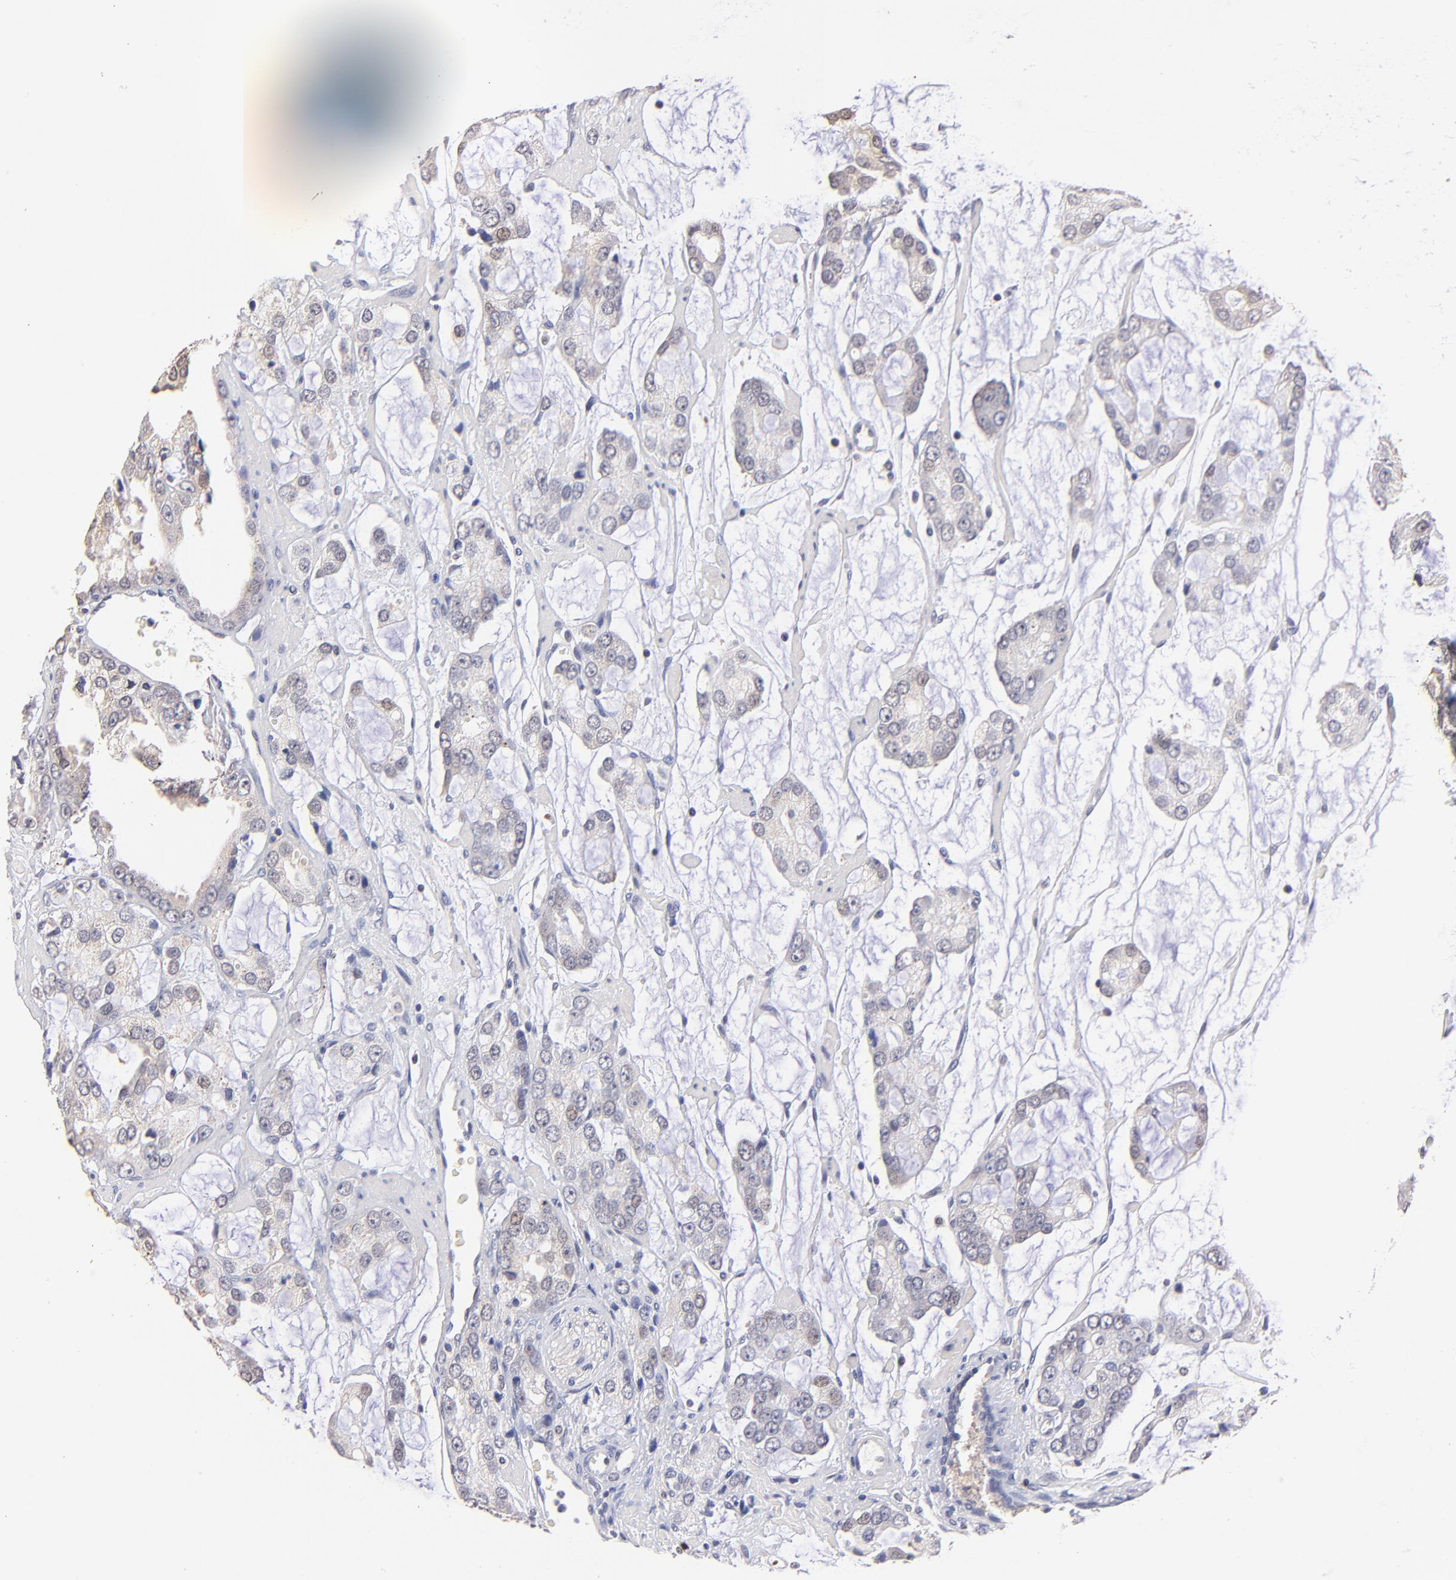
{"staining": {"intensity": "strong", "quantity": "<25%", "location": "cytoplasmic/membranous"}, "tissue": "prostate cancer", "cell_type": "Tumor cells", "image_type": "cancer", "snomed": [{"axis": "morphology", "description": "Adenocarcinoma, High grade"}, {"axis": "topography", "description": "Prostate"}], "caption": "Immunohistochemical staining of prostate cancer (high-grade adenocarcinoma) demonstrates medium levels of strong cytoplasmic/membranous staining in about <25% of tumor cells.", "gene": "ZNF155", "patient": {"sex": "male", "age": 67}}